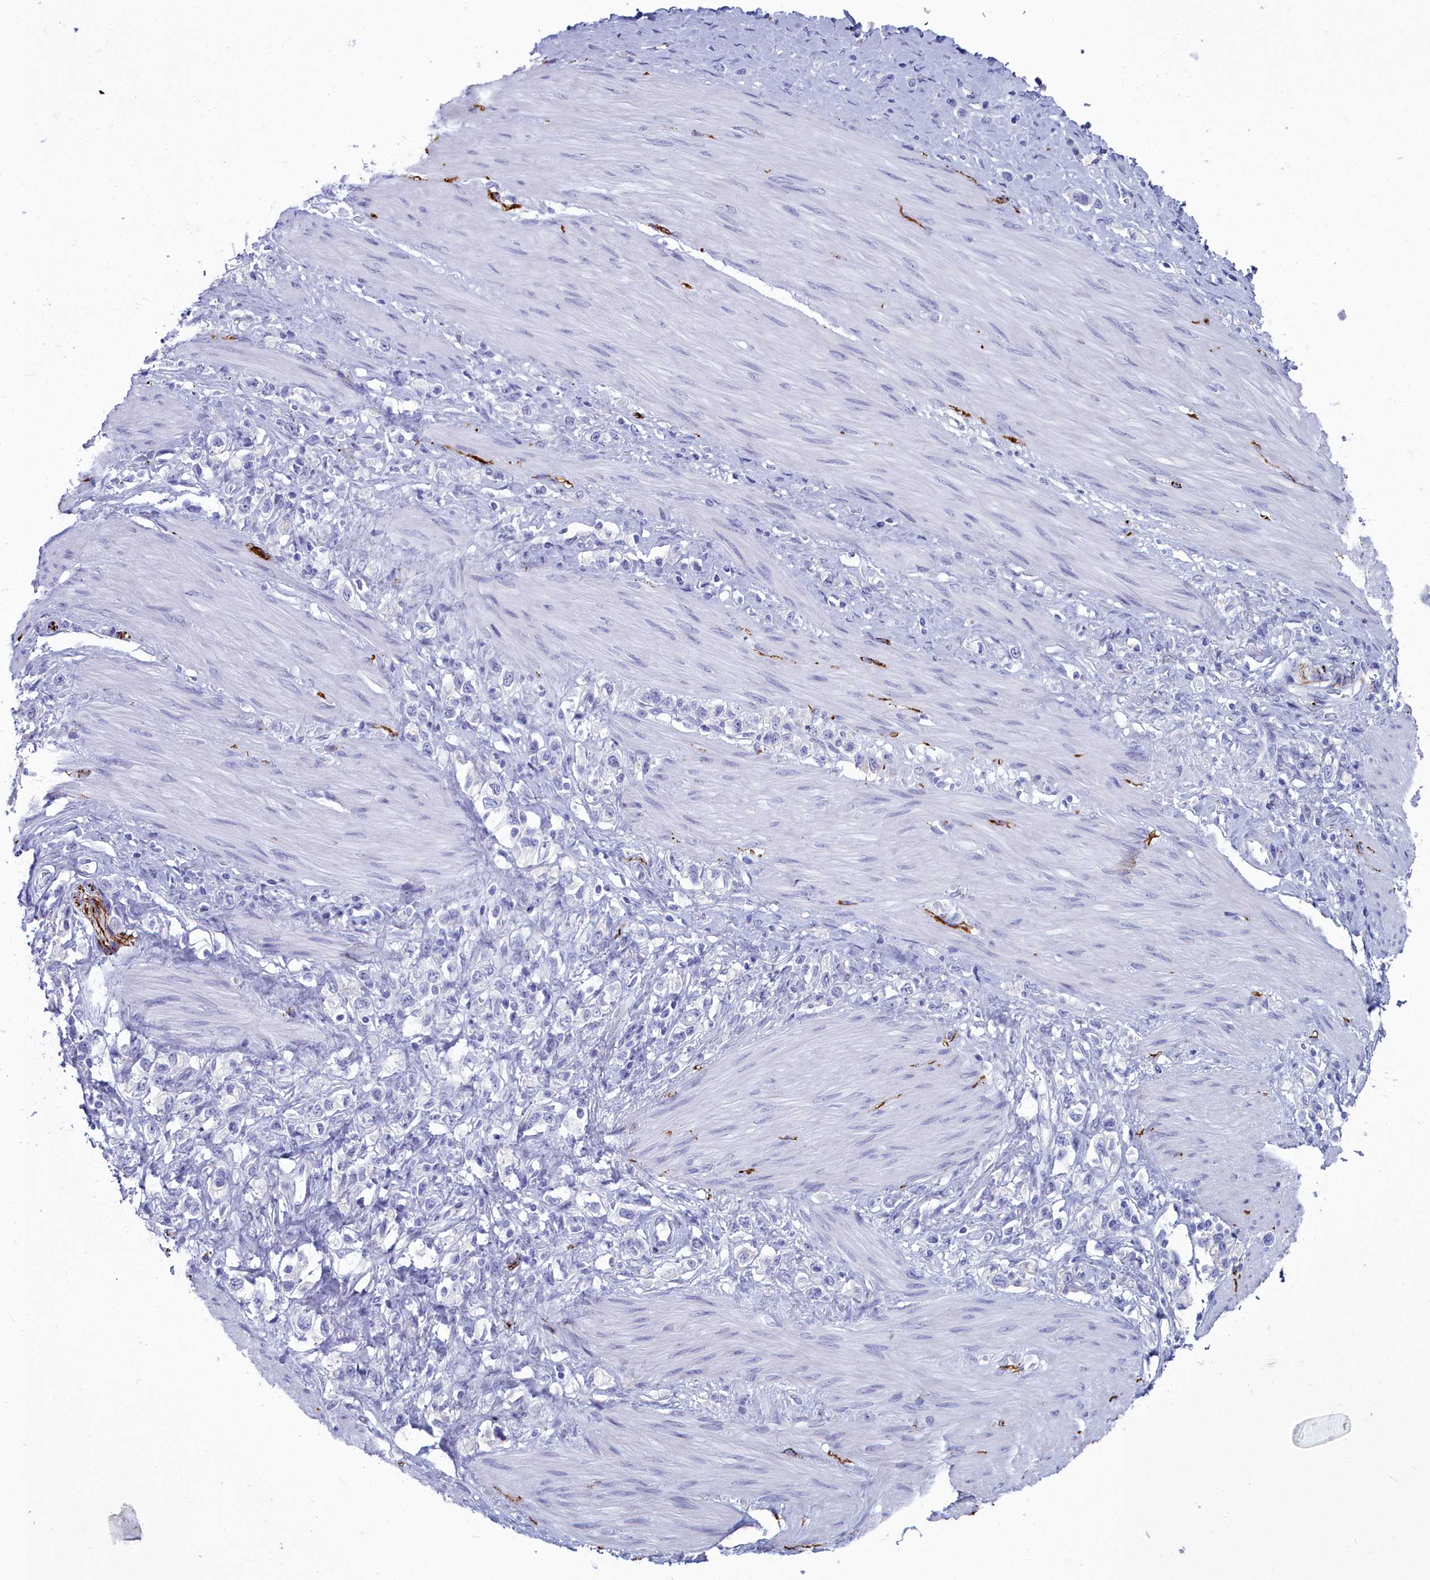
{"staining": {"intensity": "negative", "quantity": "none", "location": "none"}, "tissue": "stomach cancer", "cell_type": "Tumor cells", "image_type": "cancer", "snomed": [{"axis": "morphology", "description": "Adenocarcinoma, NOS"}, {"axis": "topography", "description": "Stomach"}], "caption": "Immunohistochemistry of adenocarcinoma (stomach) shows no expression in tumor cells.", "gene": "MAP6", "patient": {"sex": "female", "age": 65}}